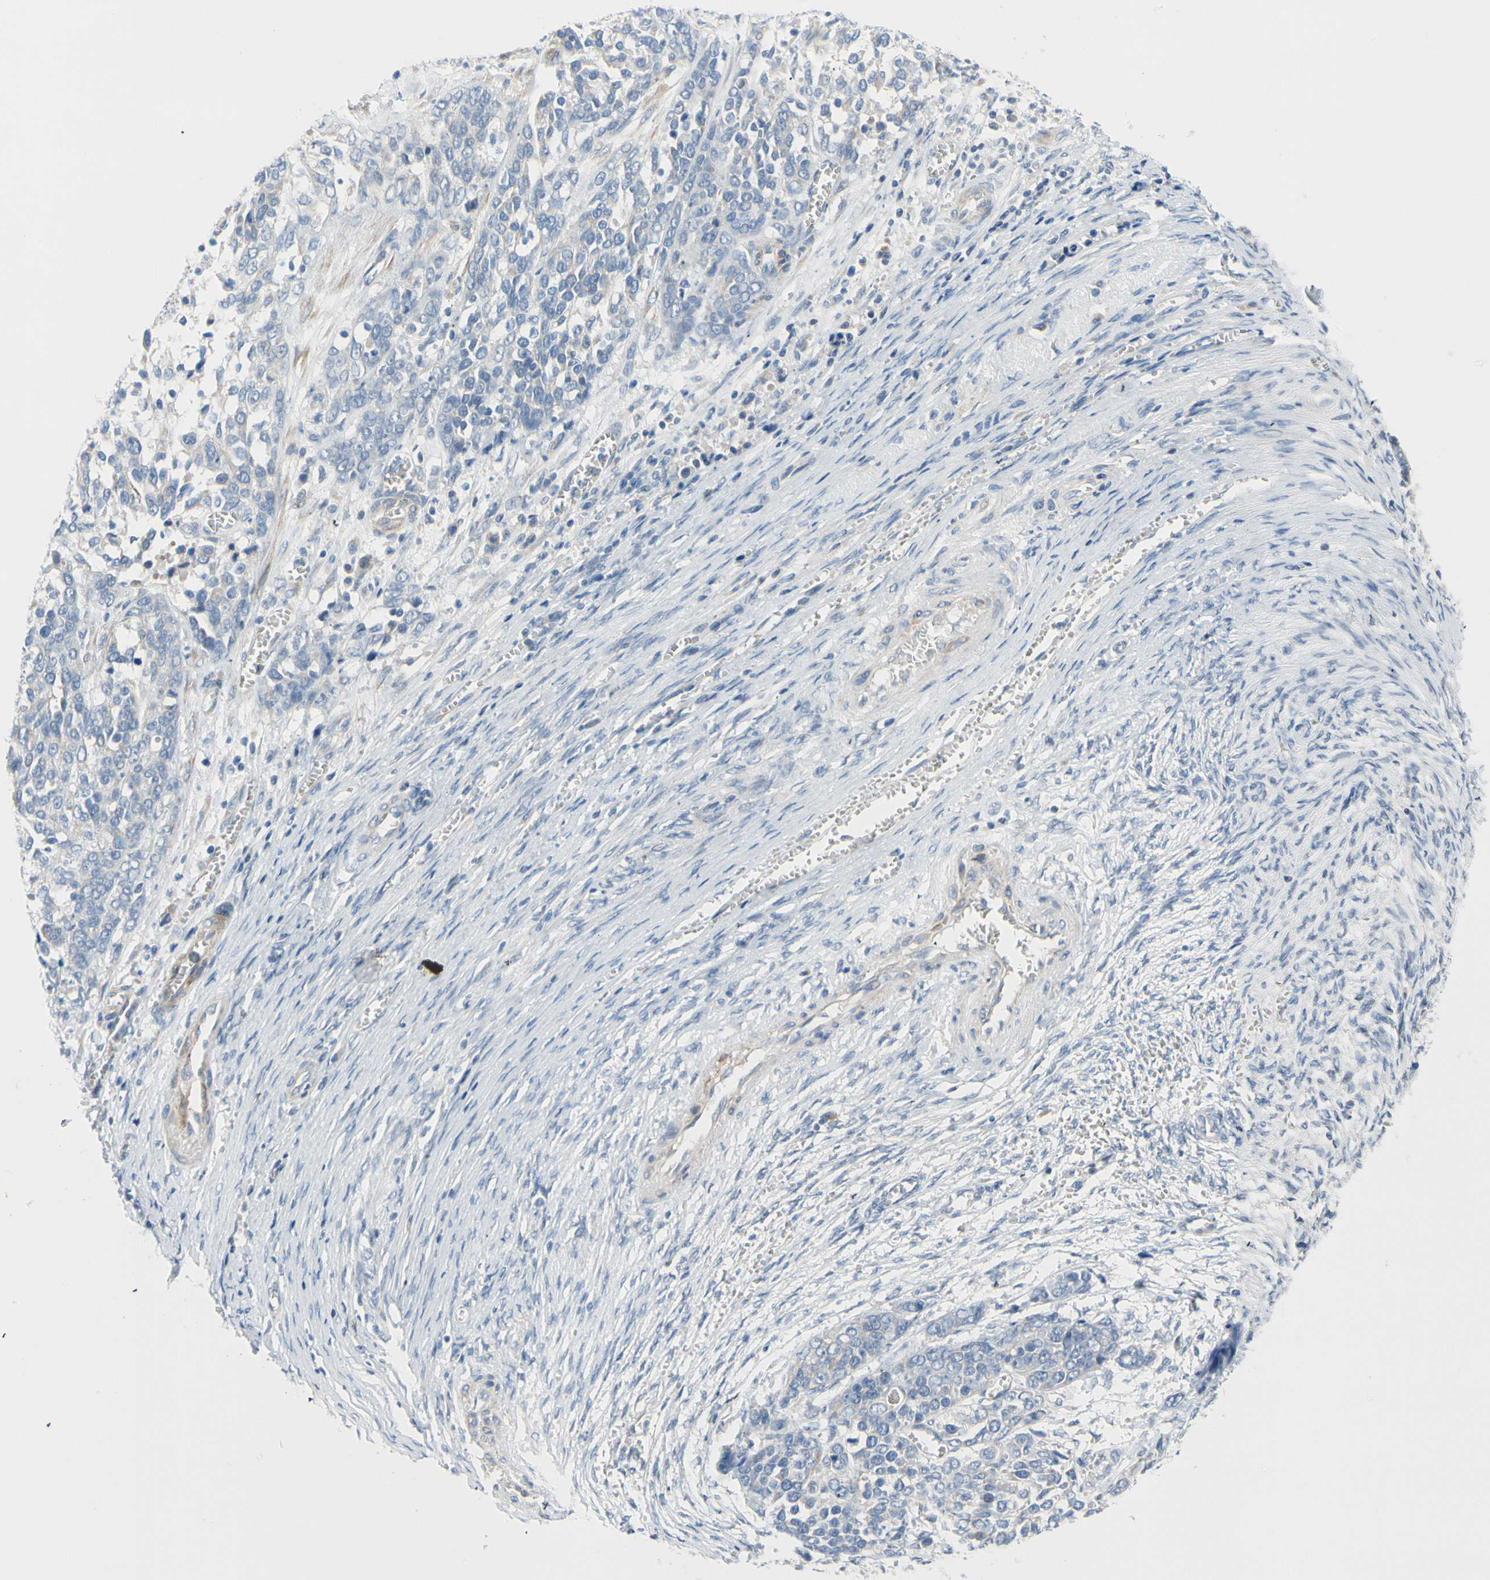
{"staining": {"intensity": "negative", "quantity": "none", "location": "none"}, "tissue": "ovarian cancer", "cell_type": "Tumor cells", "image_type": "cancer", "snomed": [{"axis": "morphology", "description": "Cystadenocarcinoma, serous, NOS"}, {"axis": "topography", "description": "Ovary"}], "caption": "Tumor cells show no significant positivity in ovarian serous cystadenocarcinoma. Nuclei are stained in blue.", "gene": "FCER2", "patient": {"sex": "female", "age": 44}}